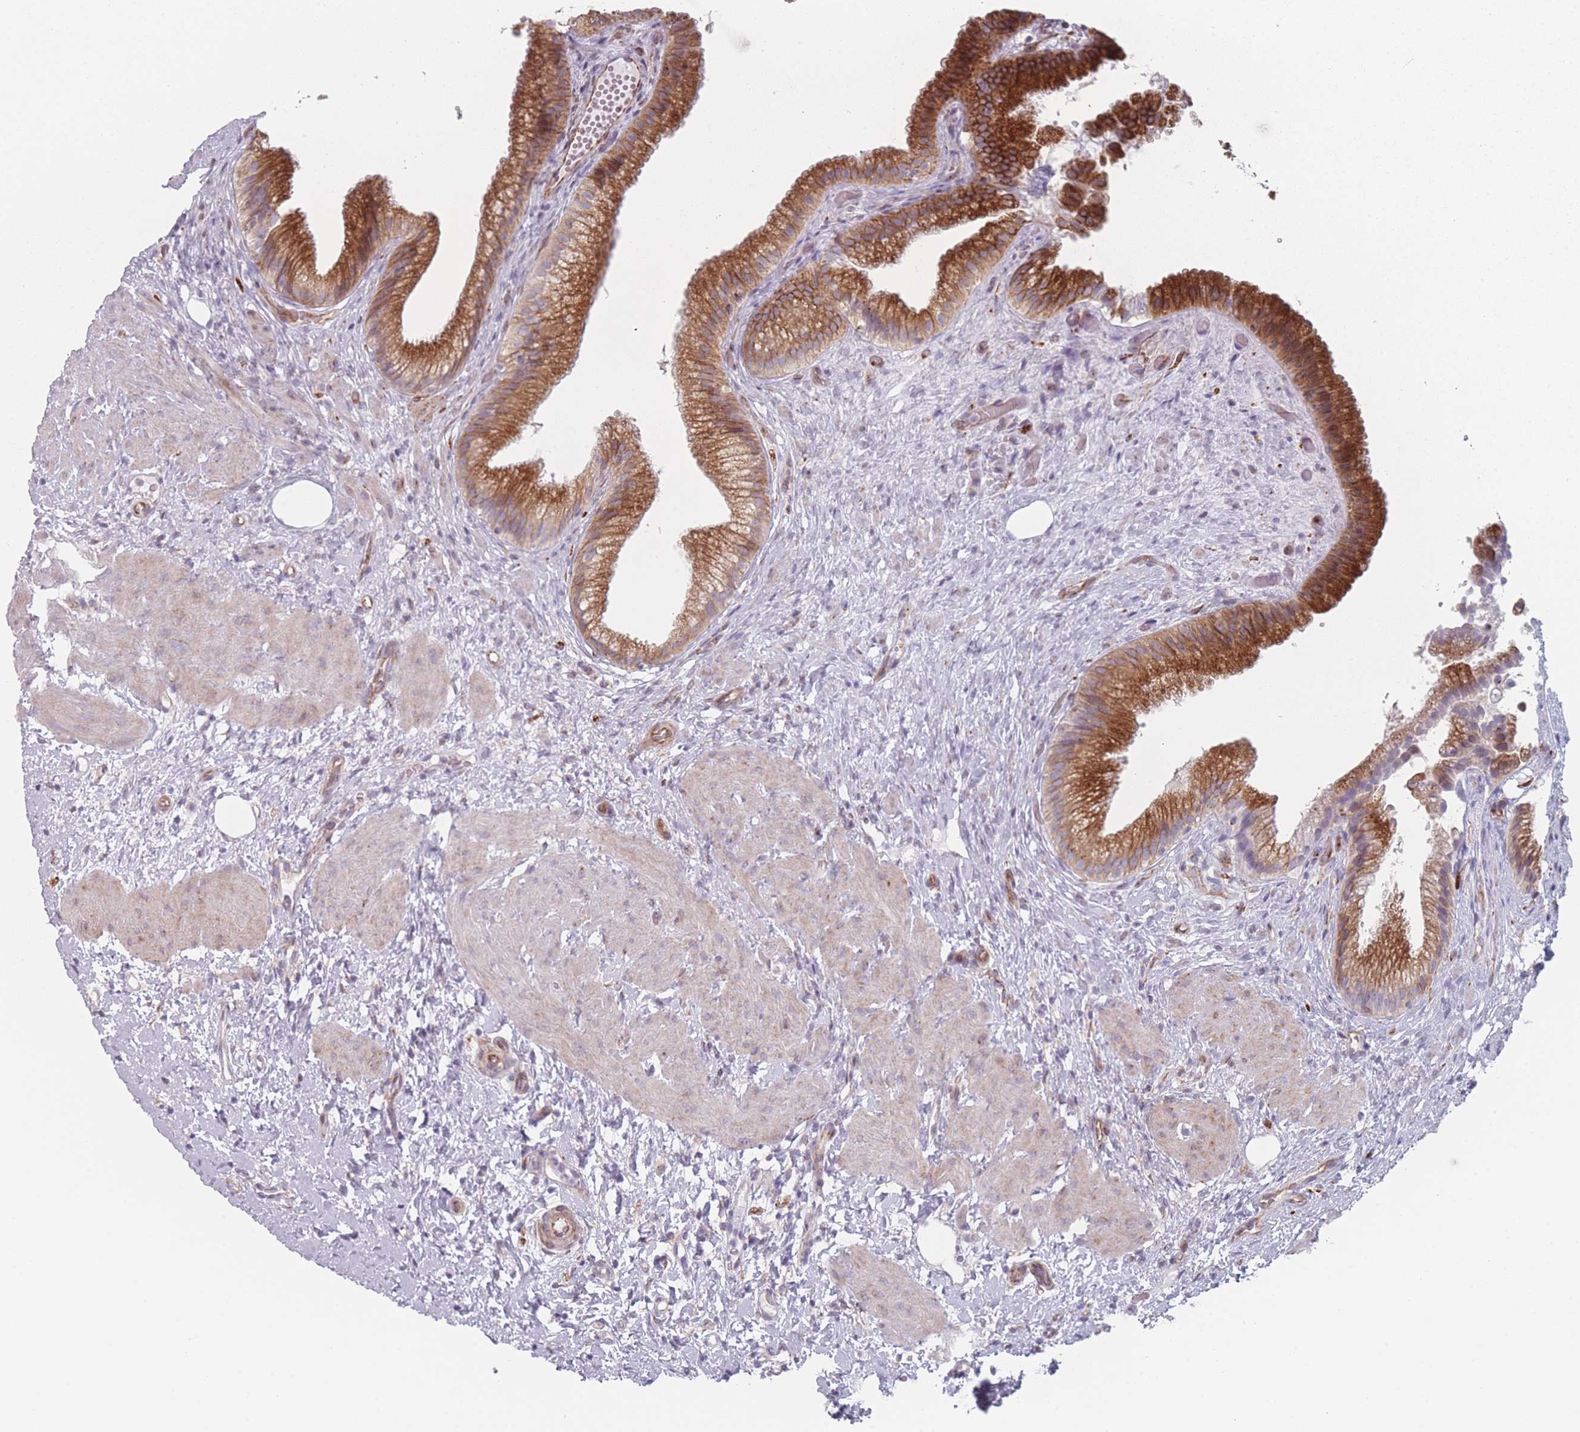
{"staining": {"intensity": "strong", "quantity": ">75%", "location": "cytoplasmic/membranous"}, "tissue": "gallbladder", "cell_type": "Glandular cells", "image_type": "normal", "snomed": [{"axis": "morphology", "description": "Normal tissue, NOS"}, {"axis": "topography", "description": "Gallbladder"}], "caption": "DAB (3,3'-diaminobenzidine) immunohistochemical staining of benign gallbladder reveals strong cytoplasmic/membranous protein staining in about >75% of glandular cells.", "gene": "RNF4", "patient": {"sex": "female", "age": 64}}